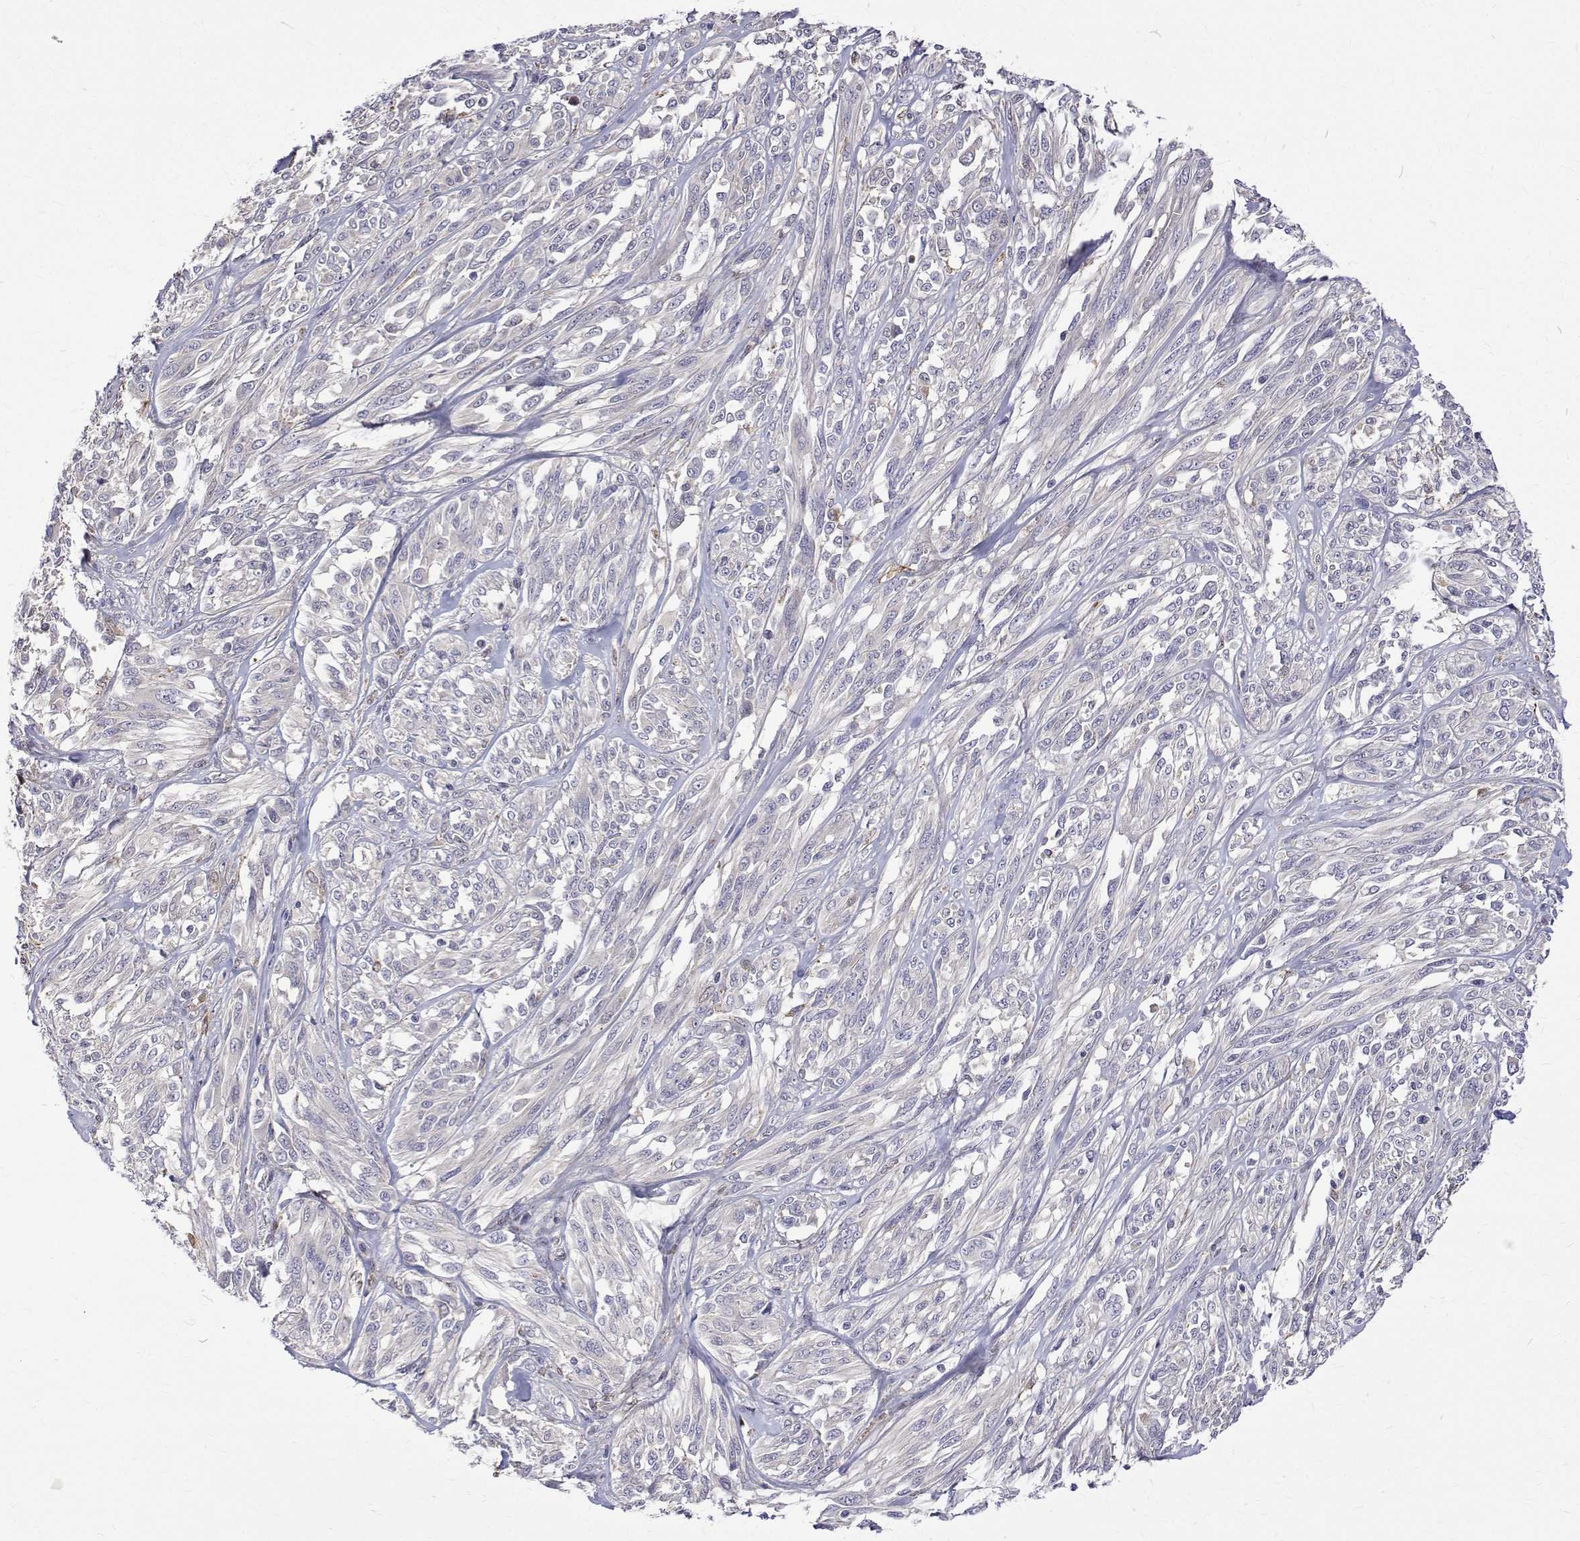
{"staining": {"intensity": "negative", "quantity": "none", "location": "none"}, "tissue": "melanoma", "cell_type": "Tumor cells", "image_type": "cancer", "snomed": [{"axis": "morphology", "description": "Malignant melanoma, NOS"}, {"axis": "topography", "description": "Skin"}], "caption": "The photomicrograph shows no staining of tumor cells in melanoma. The staining is performed using DAB (3,3'-diaminobenzidine) brown chromogen with nuclei counter-stained in using hematoxylin.", "gene": "PADI1", "patient": {"sex": "female", "age": 91}}